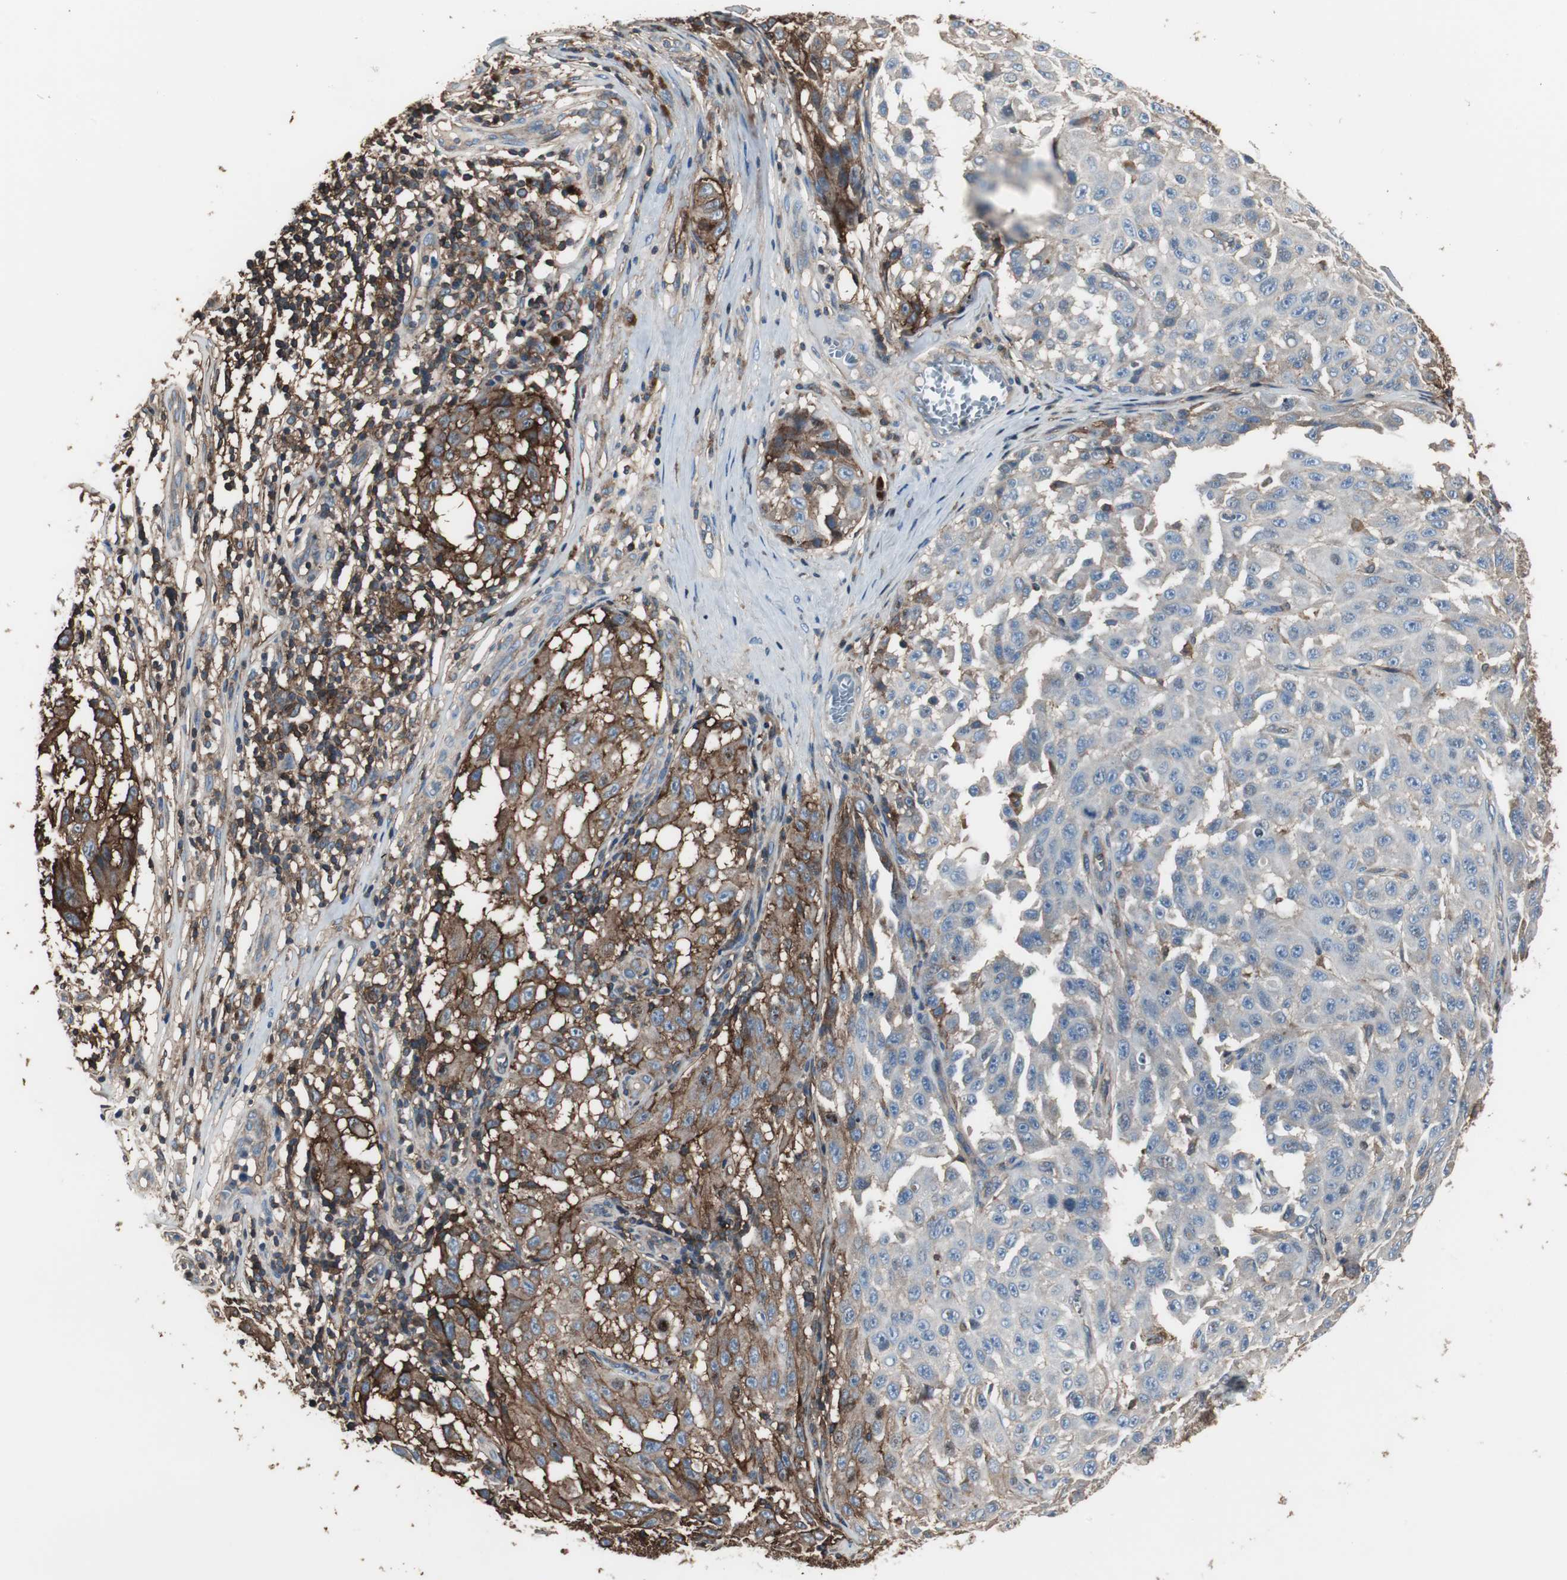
{"staining": {"intensity": "strong", "quantity": "25%-75%", "location": "cytoplasmic/membranous"}, "tissue": "melanoma", "cell_type": "Tumor cells", "image_type": "cancer", "snomed": [{"axis": "morphology", "description": "Malignant melanoma, NOS"}, {"axis": "topography", "description": "Skin"}], "caption": "Immunohistochemical staining of human malignant melanoma displays high levels of strong cytoplasmic/membranous protein staining in approximately 25%-75% of tumor cells. Nuclei are stained in blue.", "gene": "B2M", "patient": {"sex": "male", "age": 30}}